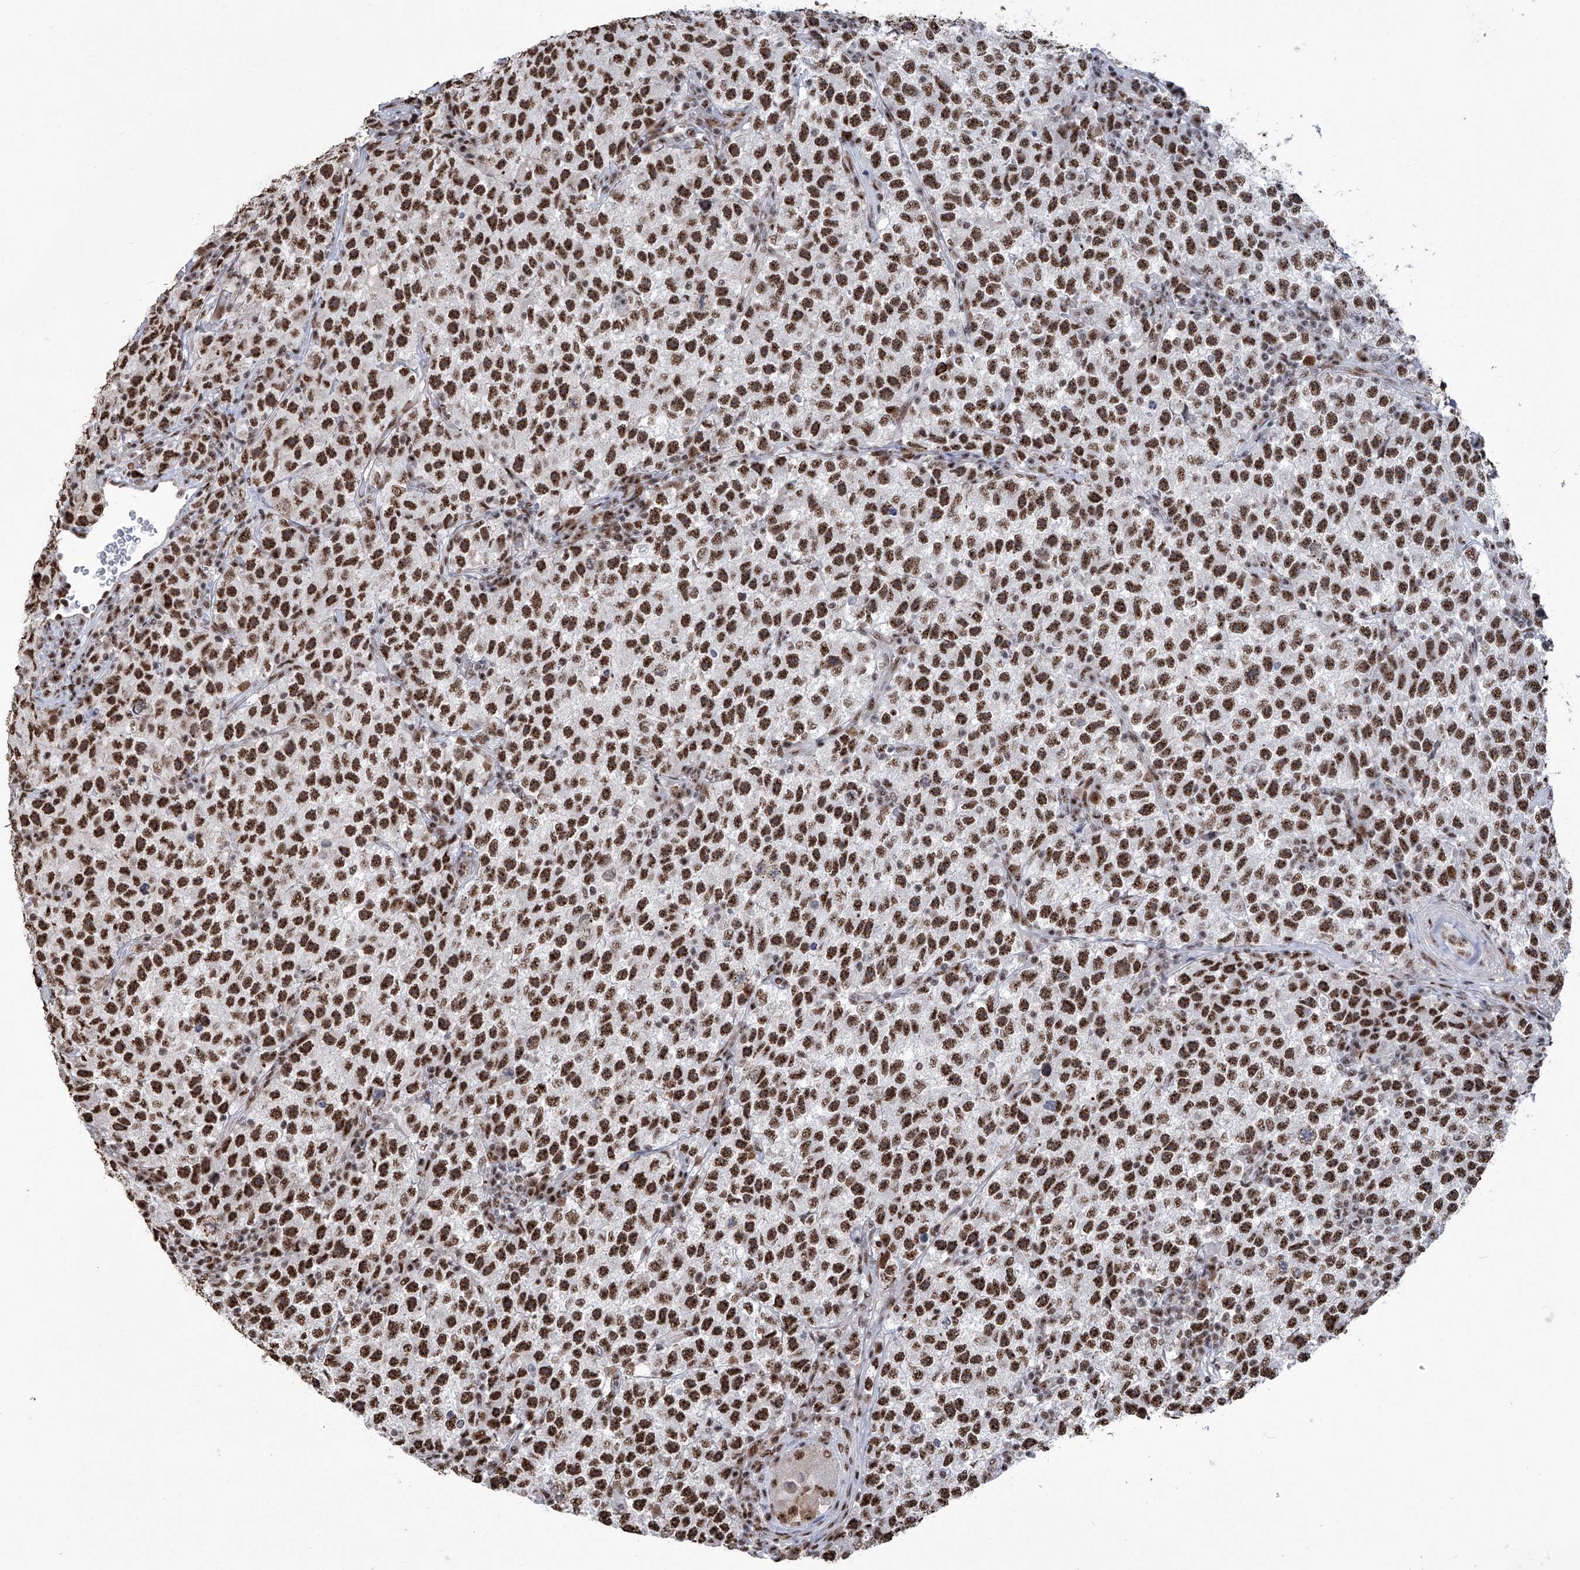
{"staining": {"intensity": "strong", "quantity": ">75%", "location": "nuclear"}, "tissue": "testis cancer", "cell_type": "Tumor cells", "image_type": "cancer", "snomed": [{"axis": "morphology", "description": "Seminoma, NOS"}, {"axis": "topography", "description": "Testis"}], "caption": "Immunohistochemistry (IHC) (DAB) staining of human testis cancer (seminoma) exhibits strong nuclear protein staining in approximately >75% of tumor cells.", "gene": "FBXL4", "patient": {"sex": "male", "age": 22}}